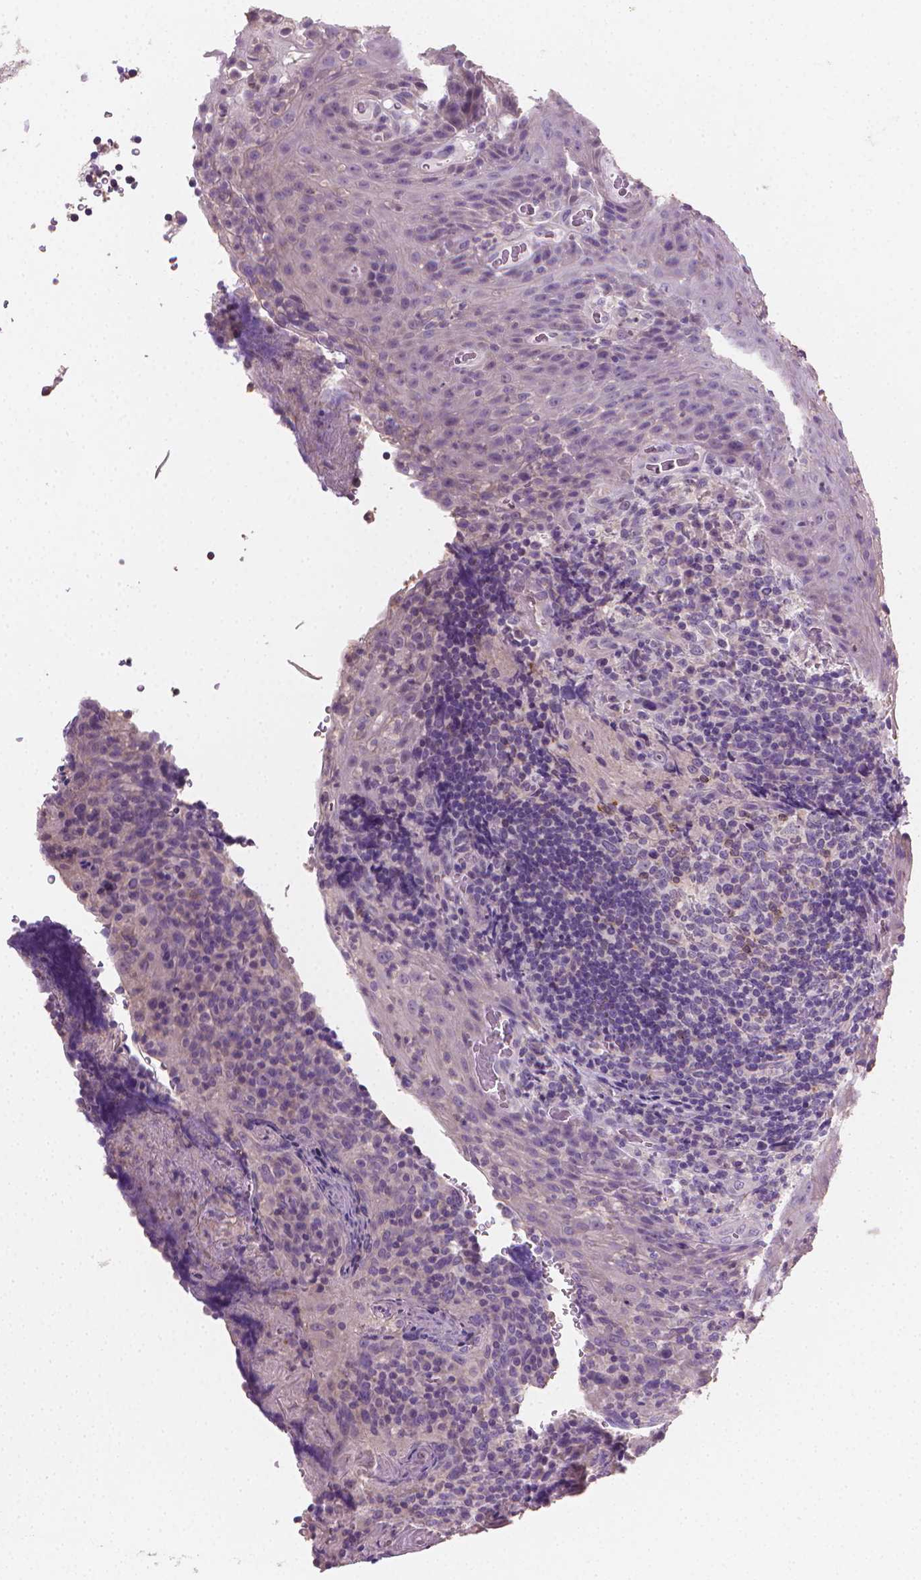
{"staining": {"intensity": "negative", "quantity": "none", "location": "none"}, "tissue": "tonsil", "cell_type": "Germinal center cells", "image_type": "normal", "snomed": [{"axis": "morphology", "description": "Normal tissue, NOS"}, {"axis": "topography", "description": "Tonsil"}], "caption": "Immunohistochemical staining of unremarkable tonsil shows no significant staining in germinal center cells.", "gene": "CATIP", "patient": {"sex": "male", "age": 17}}